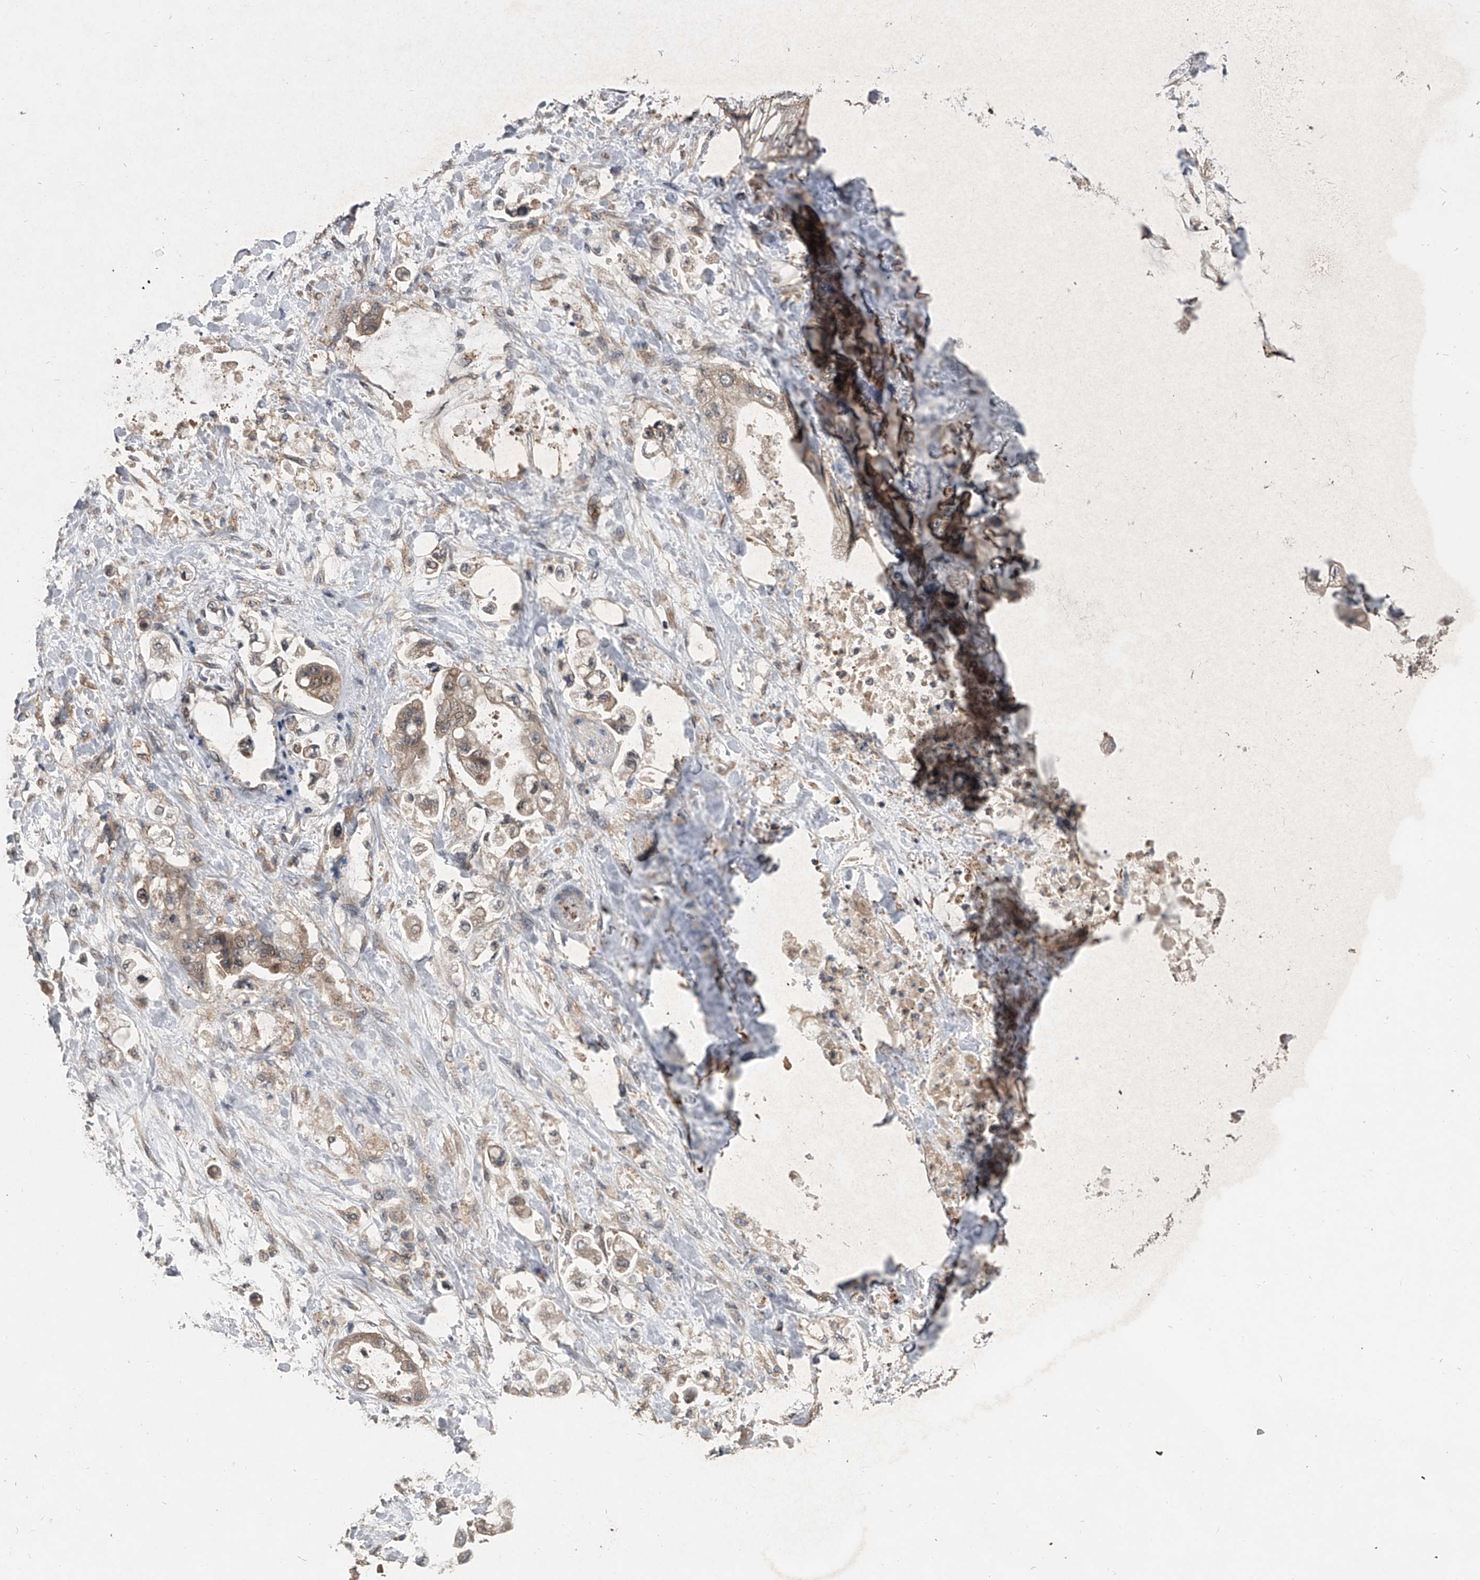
{"staining": {"intensity": "moderate", "quantity": ">75%", "location": "cytoplasmic/membranous"}, "tissue": "stomach cancer", "cell_type": "Tumor cells", "image_type": "cancer", "snomed": [{"axis": "morphology", "description": "Adenocarcinoma, NOS"}, {"axis": "topography", "description": "Stomach"}], "caption": "A brown stain shows moderate cytoplasmic/membranous staining of a protein in human stomach cancer (adenocarcinoma) tumor cells.", "gene": "GEMIN8", "patient": {"sex": "male", "age": 62}}